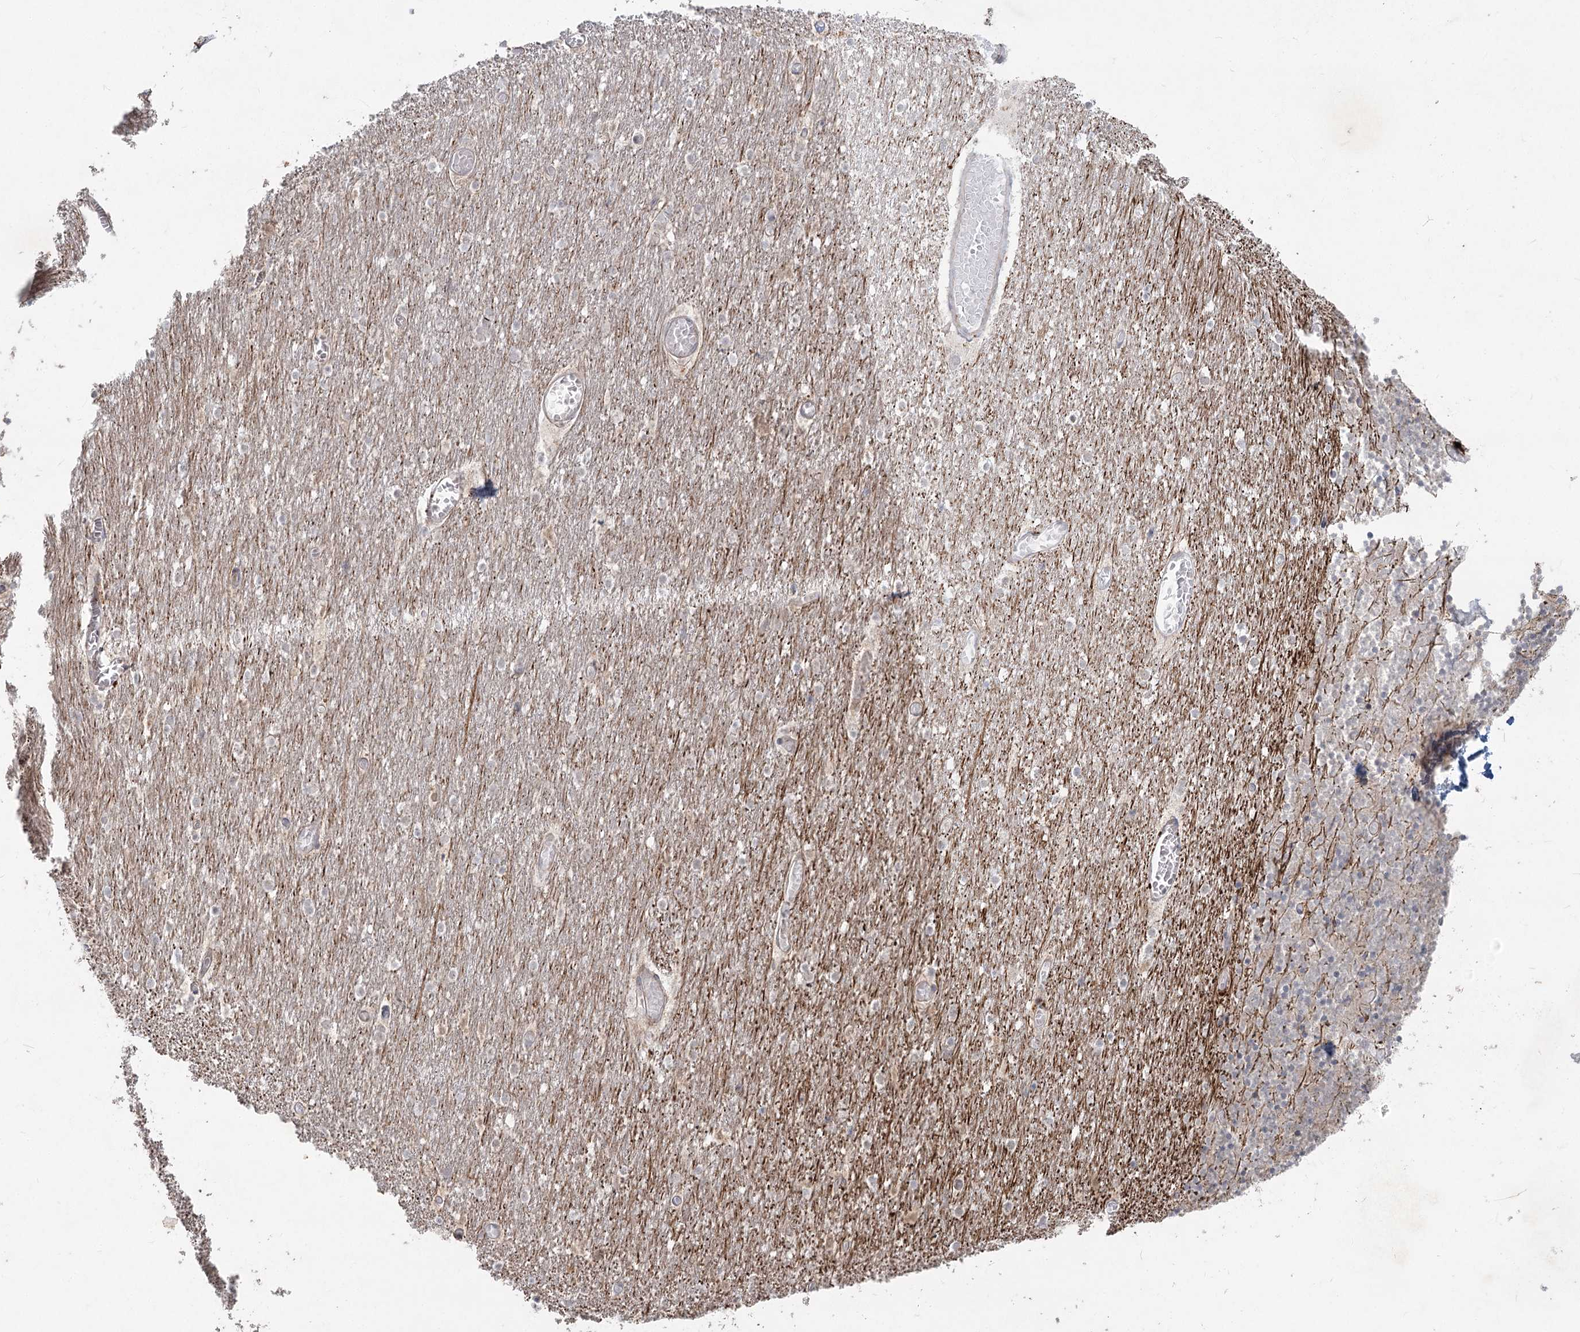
{"staining": {"intensity": "negative", "quantity": "none", "location": "none"}, "tissue": "cerebellum", "cell_type": "Cells in granular layer", "image_type": "normal", "snomed": [{"axis": "morphology", "description": "Normal tissue, NOS"}, {"axis": "topography", "description": "Cerebellum"}], "caption": "IHC of normal human cerebellum exhibits no expression in cells in granular layer.", "gene": "LRP2BP", "patient": {"sex": "female", "age": 28}}